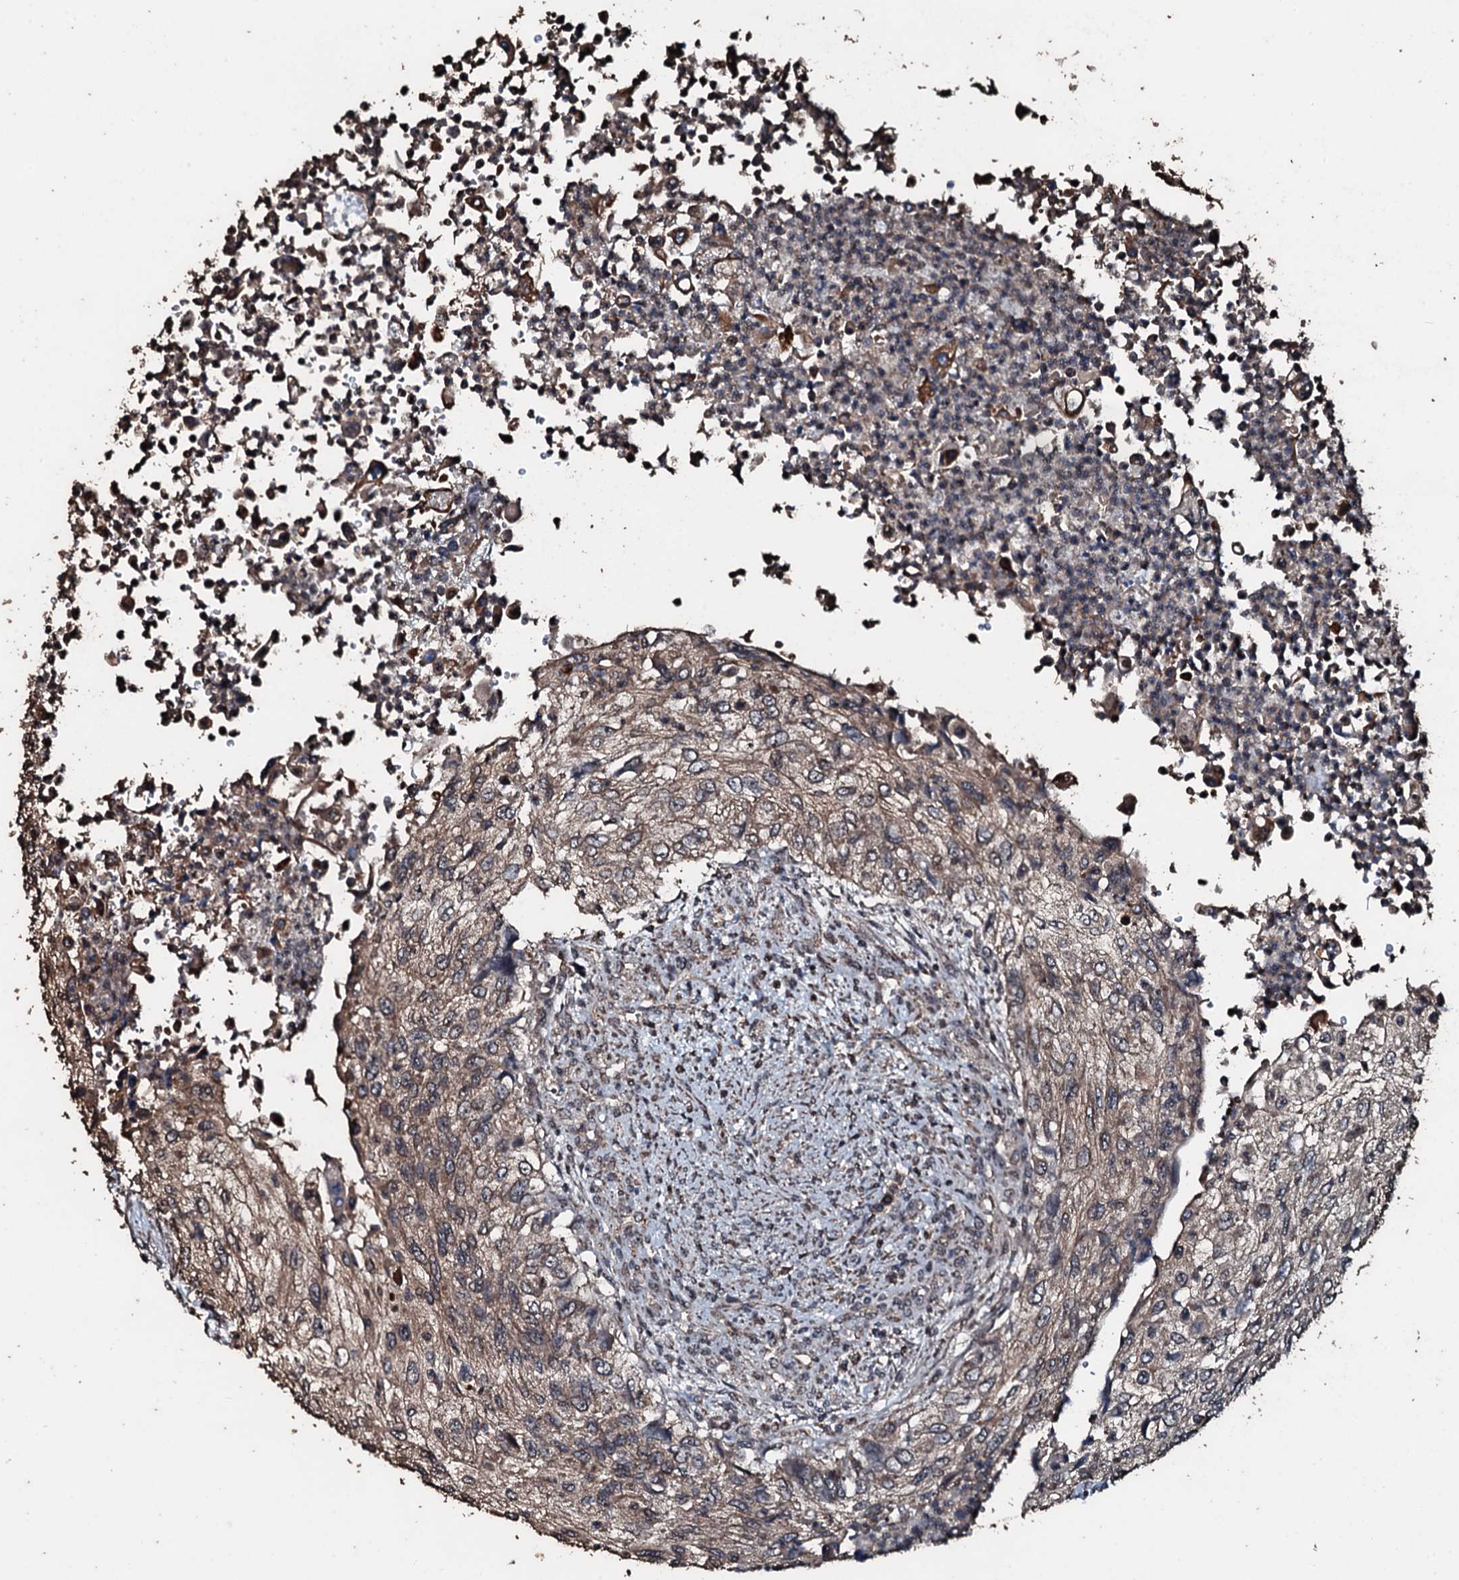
{"staining": {"intensity": "weak", "quantity": "25%-75%", "location": "cytoplasmic/membranous"}, "tissue": "urothelial cancer", "cell_type": "Tumor cells", "image_type": "cancer", "snomed": [{"axis": "morphology", "description": "Urothelial carcinoma, High grade"}, {"axis": "topography", "description": "Urinary bladder"}], "caption": "Immunohistochemistry (IHC) photomicrograph of urothelial cancer stained for a protein (brown), which demonstrates low levels of weak cytoplasmic/membranous expression in about 25%-75% of tumor cells.", "gene": "FAAP24", "patient": {"sex": "female", "age": 60}}